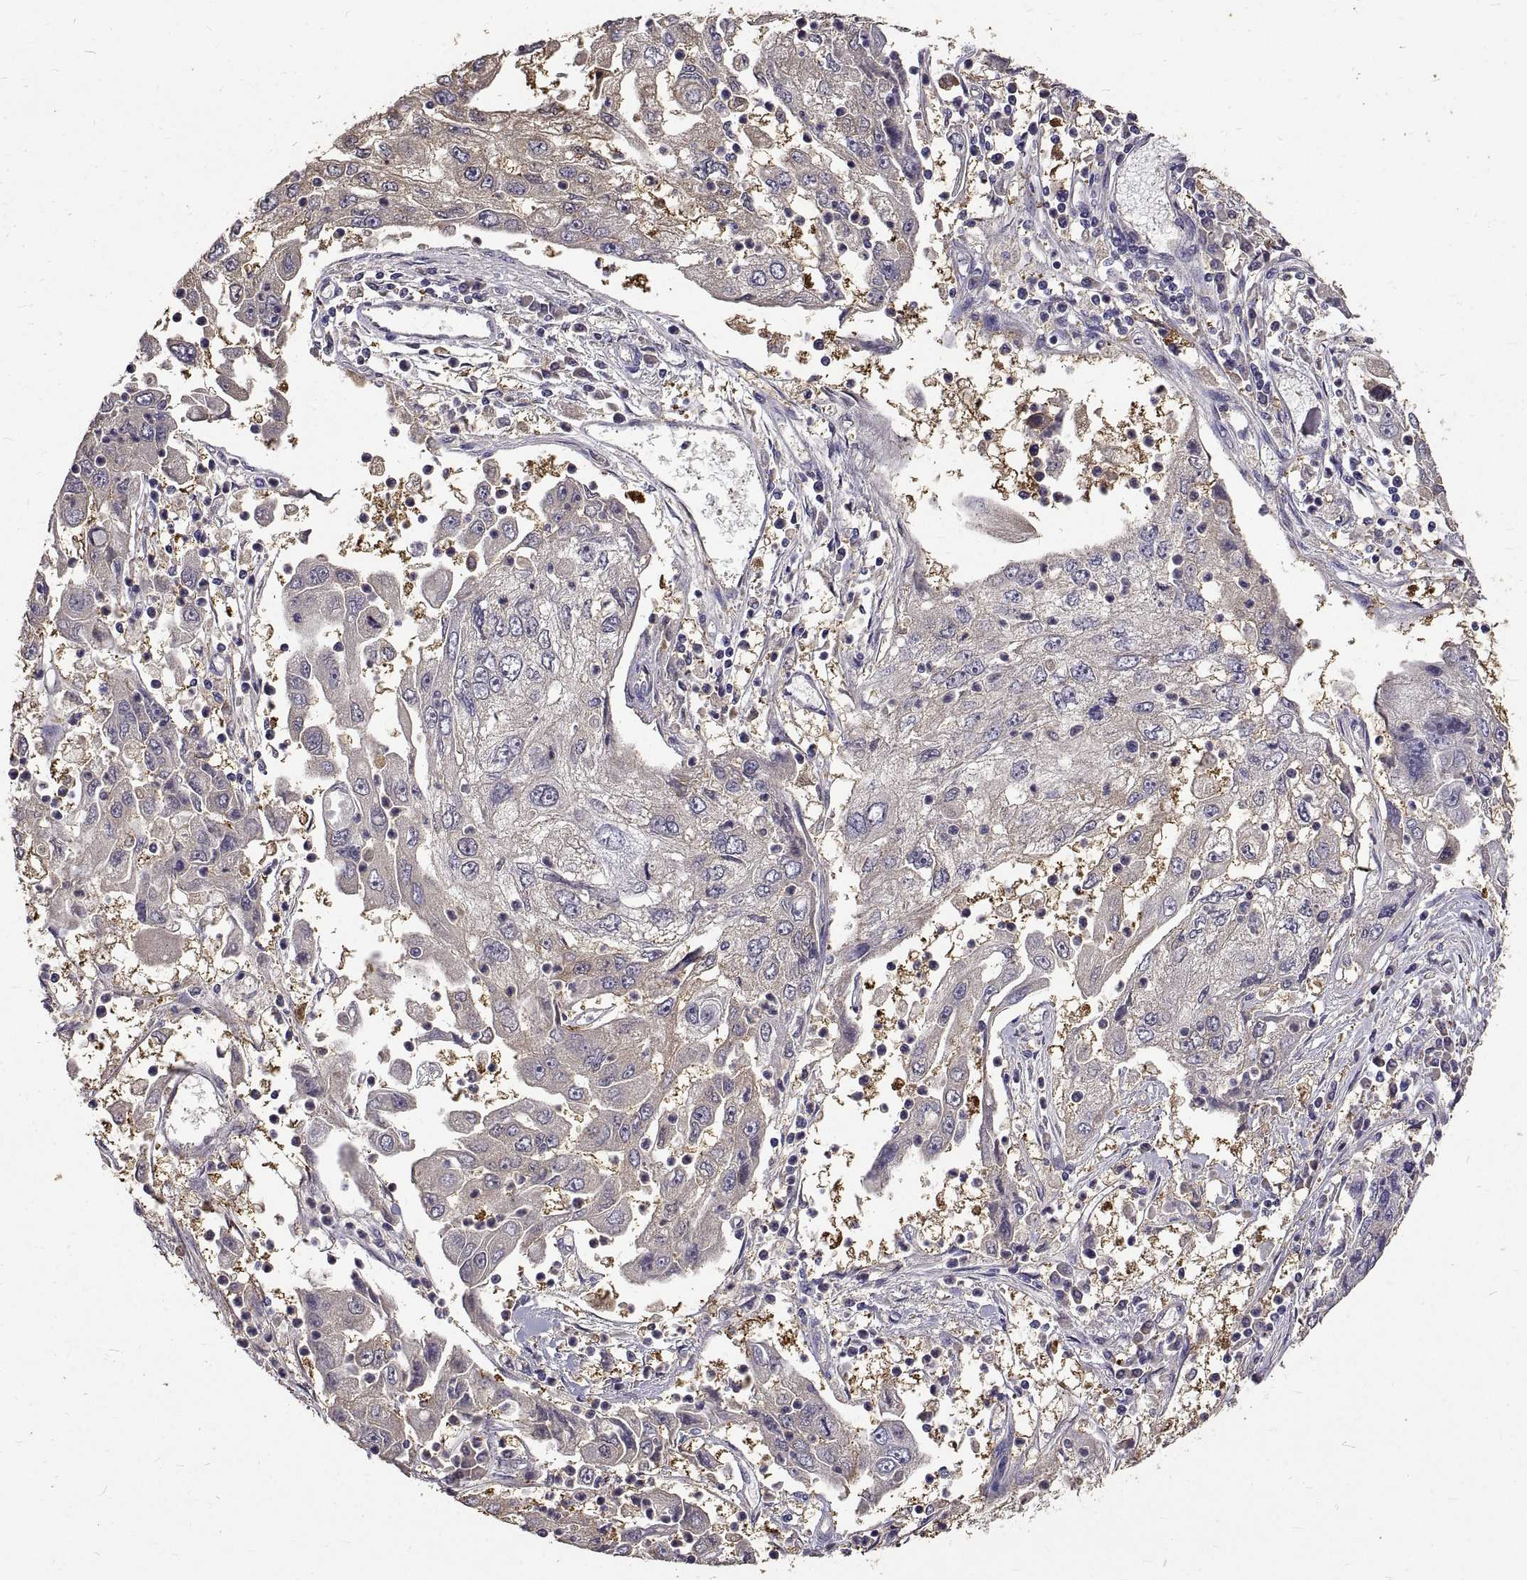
{"staining": {"intensity": "negative", "quantity": "none", "location": "none"}, "tissue": "cervical cancer", "cell_type": "Tumor cells", "image_type": "cancer", "snomed": [{"axis": "morphology", "description": "Squamous cell carcinoma, NOS"}, {"axis": "topography", "description": "Cervix"}], "caption": "Immunohistochemistry (IHC) micrograph of human squamous cell carcinoma (cervical) stained for a protein (brown), which demonstrates no expression in tumor cells. (DAB immunohistochemistry (IHC) with hematoxylin counter stain).", "gene": "PEA15", "patient": {"sex": "female", "age": 36}}